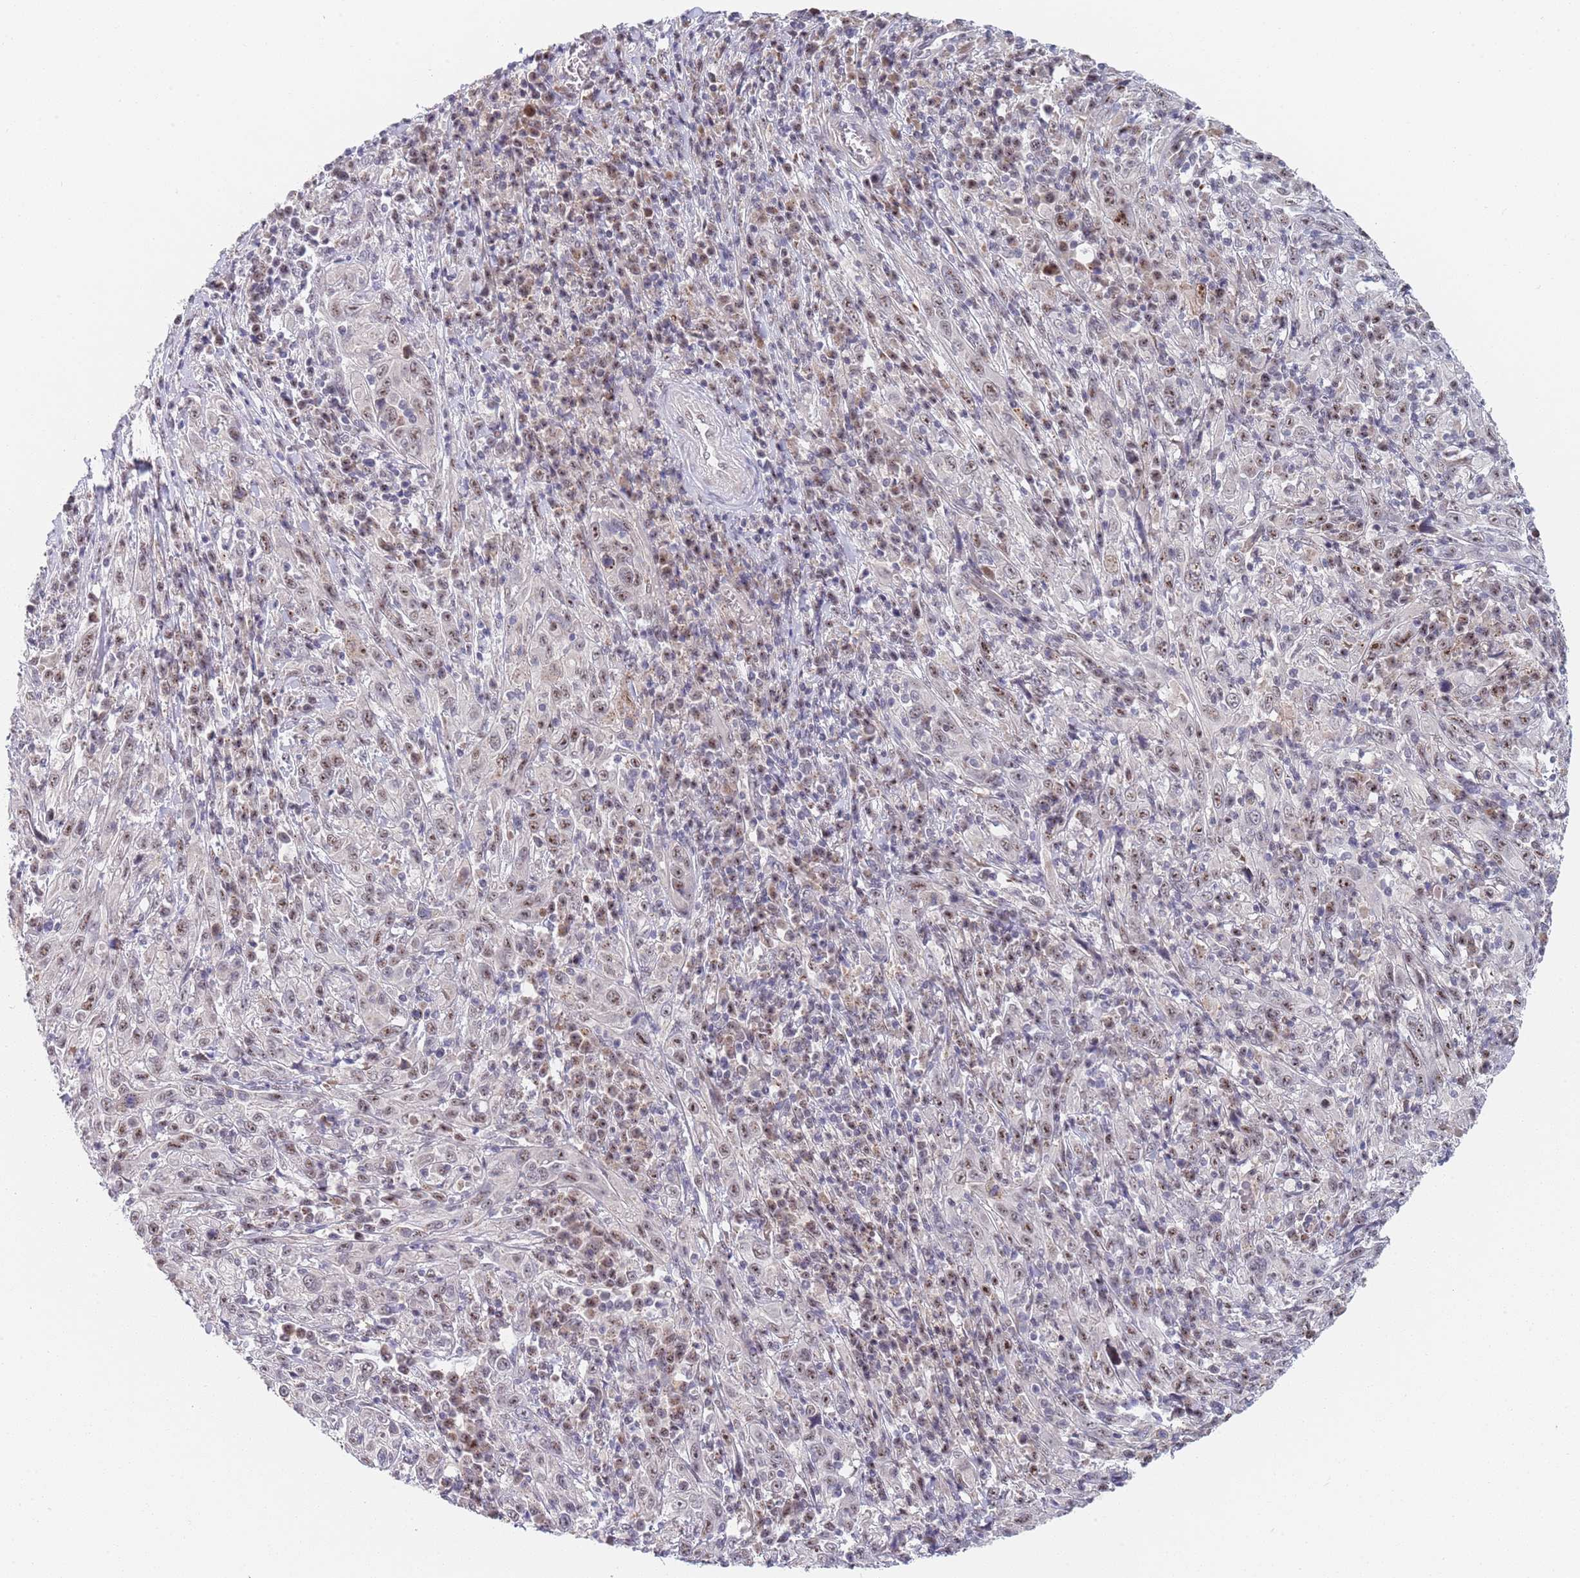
{"staining": {"intensity": "weak", "quantity": "25%-75%", "location": "nuclear"}, "tissue": "cervical cancer", "cell_type": "Tumor cells", "image_type": "cancer", "snomed": [{"axis": "morphology", "description": "Squamous cell carcinoma, NOS"}, {"axis": "topography", "description": "Cervix"}], "caption": "The image reveals staining of cervical cancer (squamous cell carcinoma), revealing weak nuclear protein positivity (brown color) within tumor cells. (brown staining indicates protein expression, while blue staining denotes nuclei).", "gene": "PLCL2", "patient": {"sex": "female", "age": 46}}